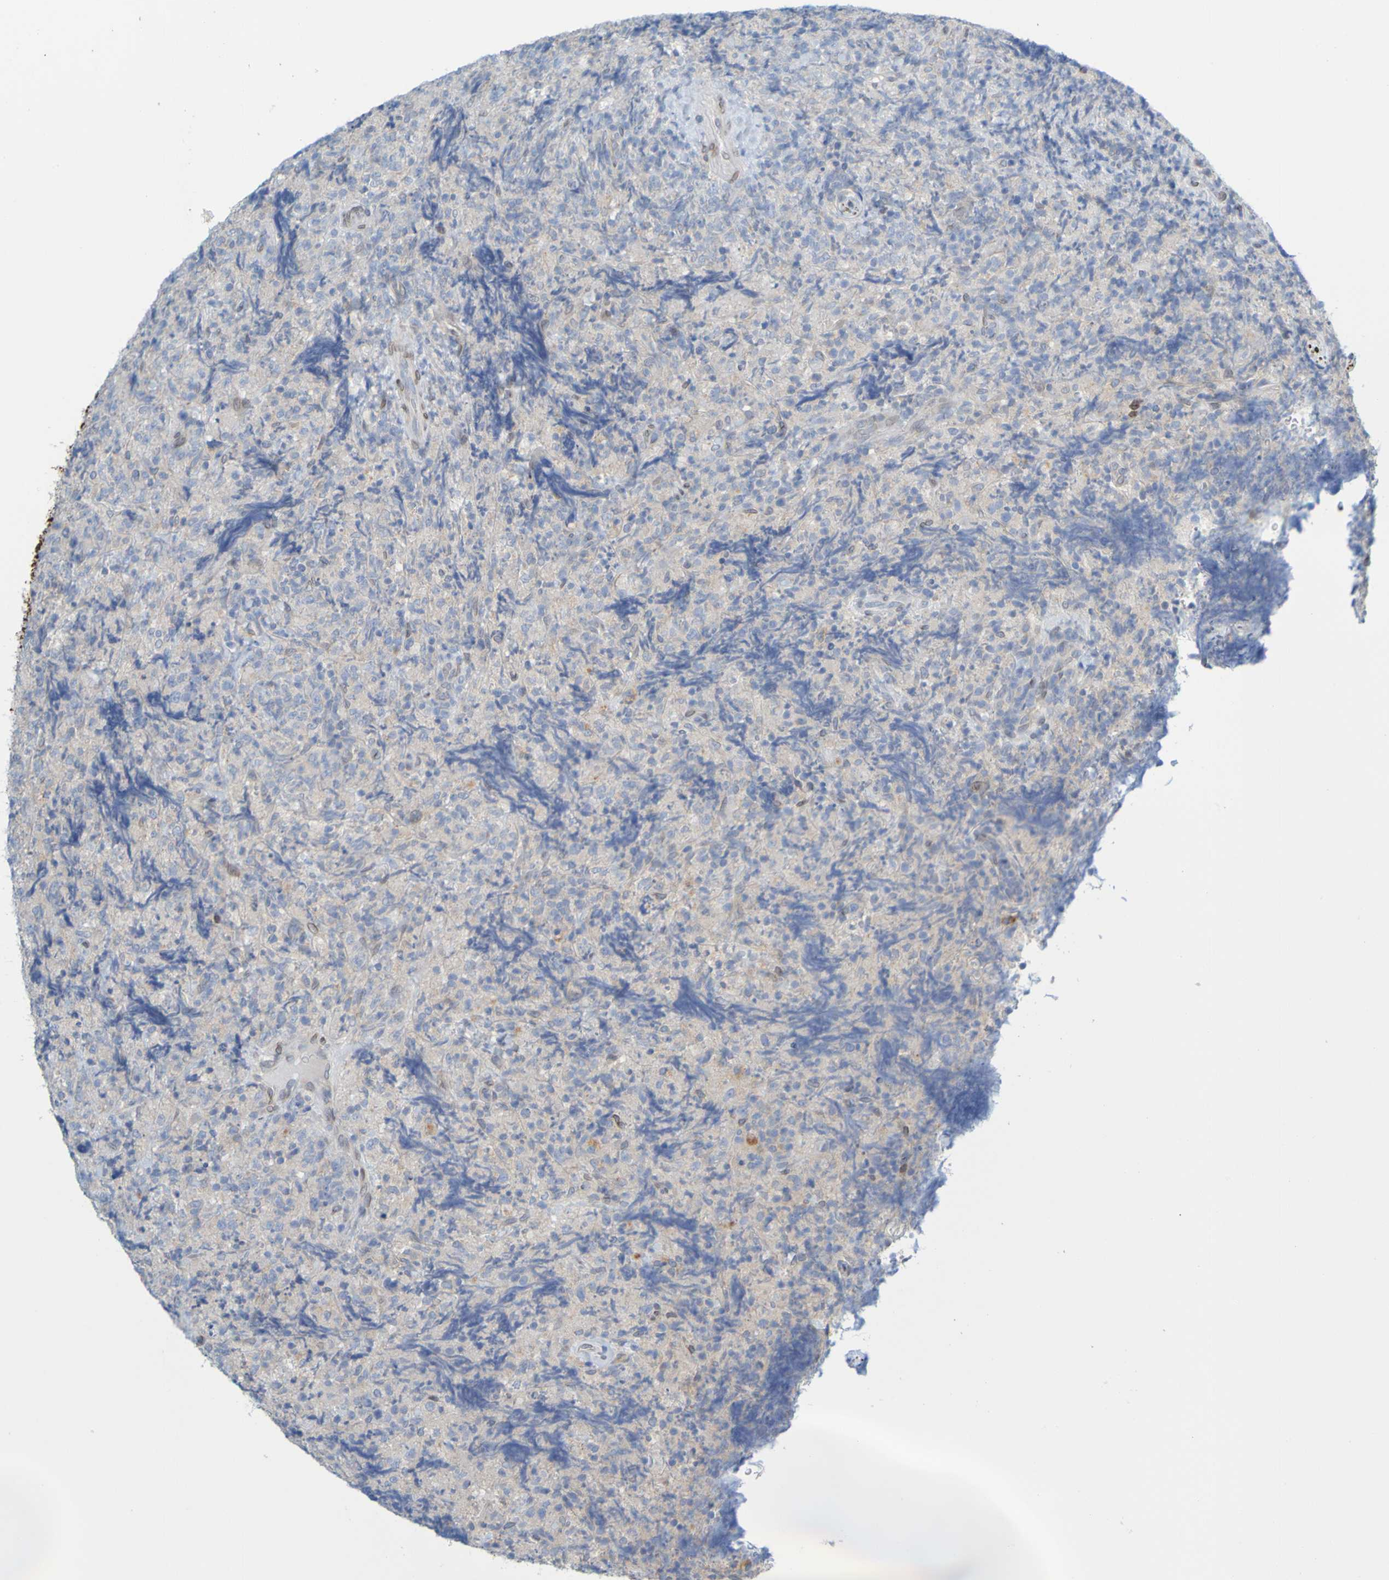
{"staining": {"intensity": "weak", "quantity": "<25%", "location": "cytoplasmic/membranous"}, "tissue": "lymphoma", "cell_type": "Tumor cells", "image_type": "cancer", "snomed": [{"axis": "morphology", "description": "Malignant lymphoma, non-Hodgkin's type, High grade"}, {"axis": "topography", "description": "Tonsil"}], "caption": "There is no significant positivity in tumor cells of lymphoma. (DAB immunohistochemistry visualized using brightfield microscopy, high magnification).", "gene": "MAG", "patient": {"sex": "female", "age": 36}}